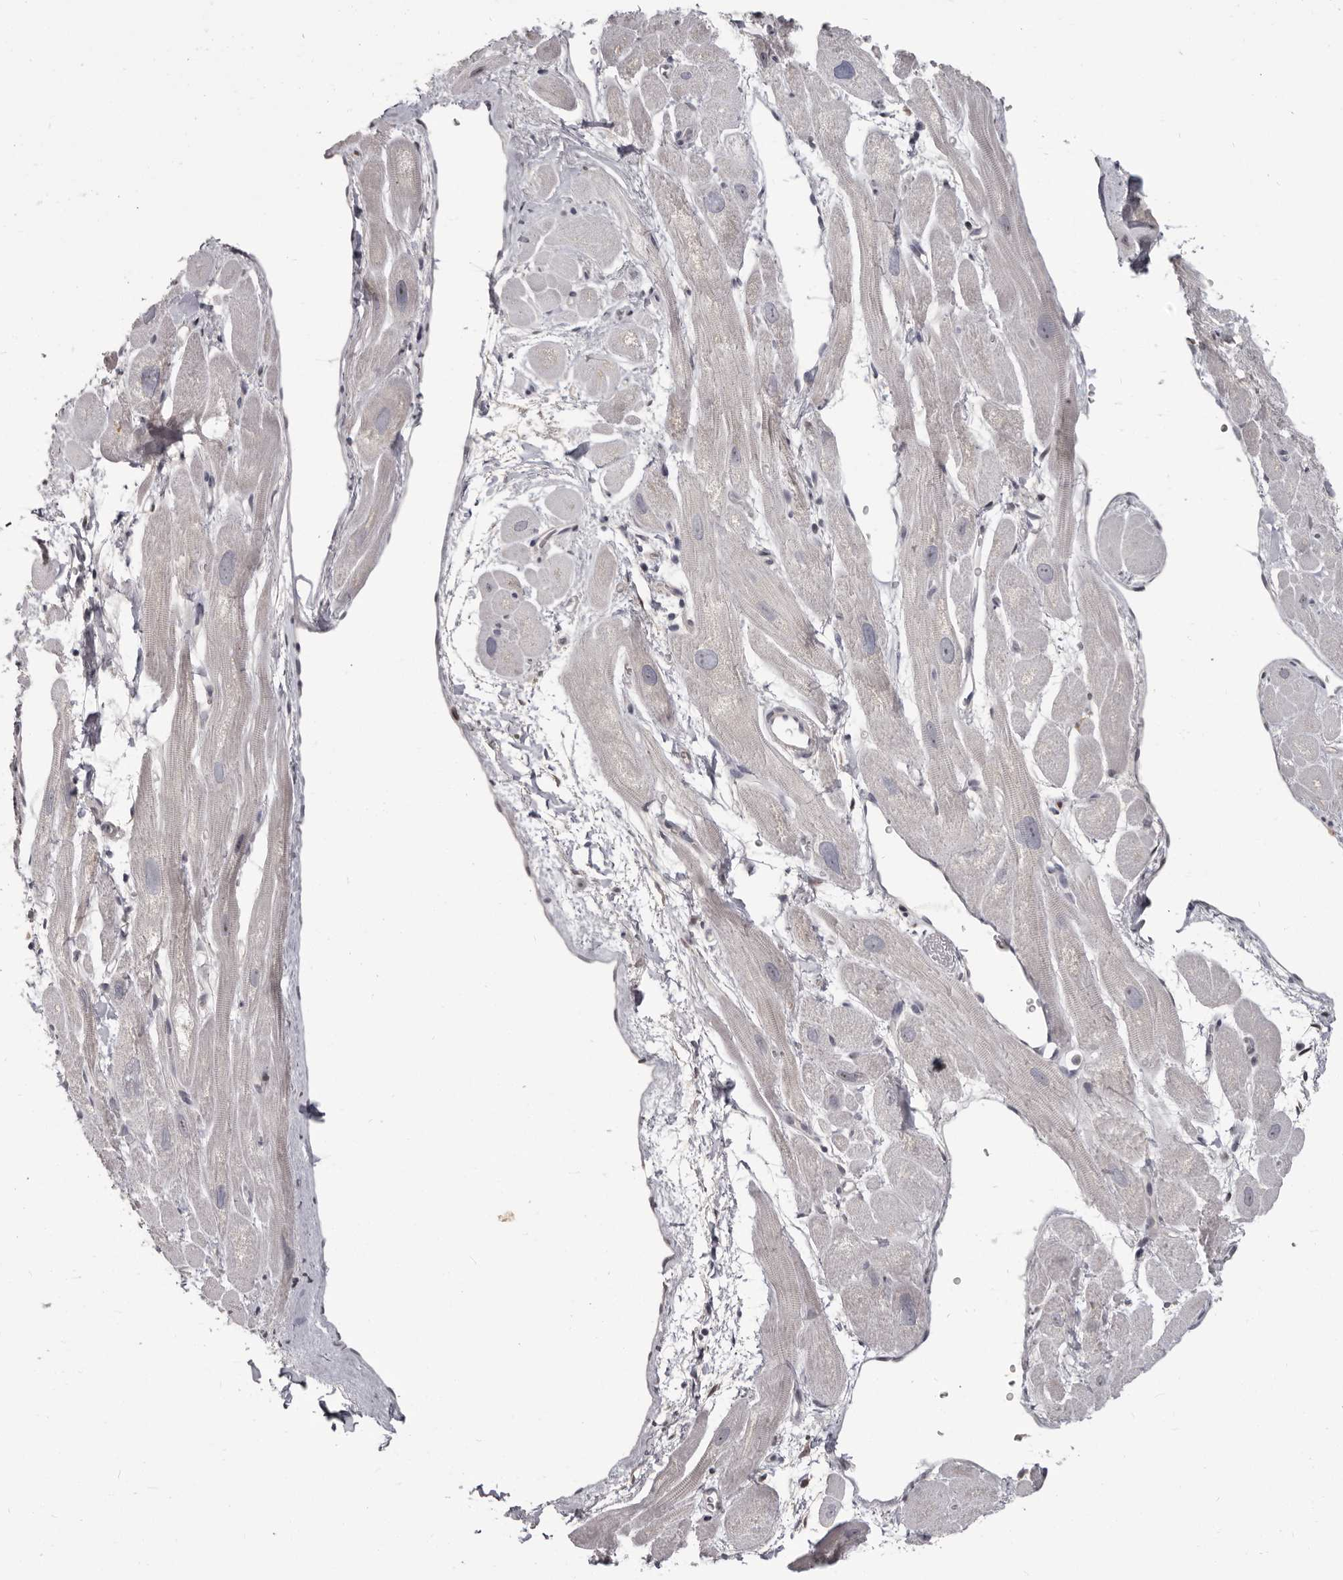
{"staining": {"intensity": "negative", "quantity": "none", "location": "none"}, "tissue": "heart muscle", "cell_type": "Cardiomyocytes", "image_type": "normal", "snomed": [{"axis": "morphology", "description": "Normal tissue, NOS"}, {"axis": "topography", "description": "Heart"}], "caption": "Immunohistochemical staining of normal heart muscle displays no significant staining in cardiomyocytes.", "gene": "GPR157", "patient": {"sex": "male", "age": 49}}